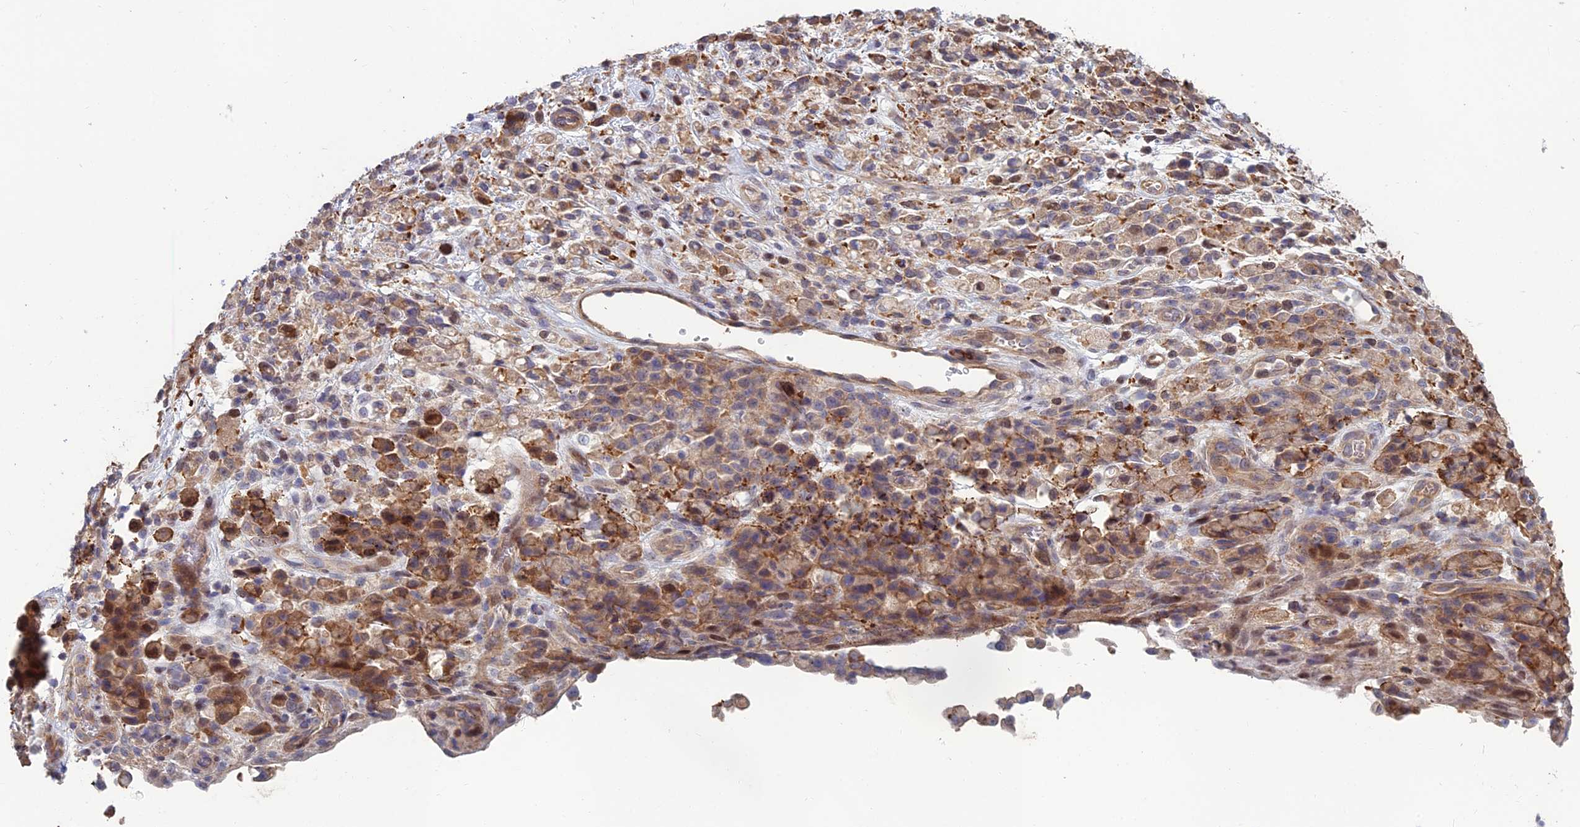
{"staining": {"intensity": "weak", "quantity": ">75%", "location": "cytoplasmic/membranous"}, "tissue": "stomach cancer", "cell_type": "Tumor cells", "image_type": "cancer", "snomed": [{"axis": "morphology", "description": "Adenocarcinoma, NOS"}, {"axis": "topography", "description": "Stomach"}], "caption": "A histopathology image of adenocarcinoma (stomach) stained for a protein reveals weak cytoplasmic/membranous brown staining in tumor cells. The protein is shown in brown color, while the nuclei are stained blue.", "gene": "C15orf62", "patient": {"sex": "female", "age": 60}}